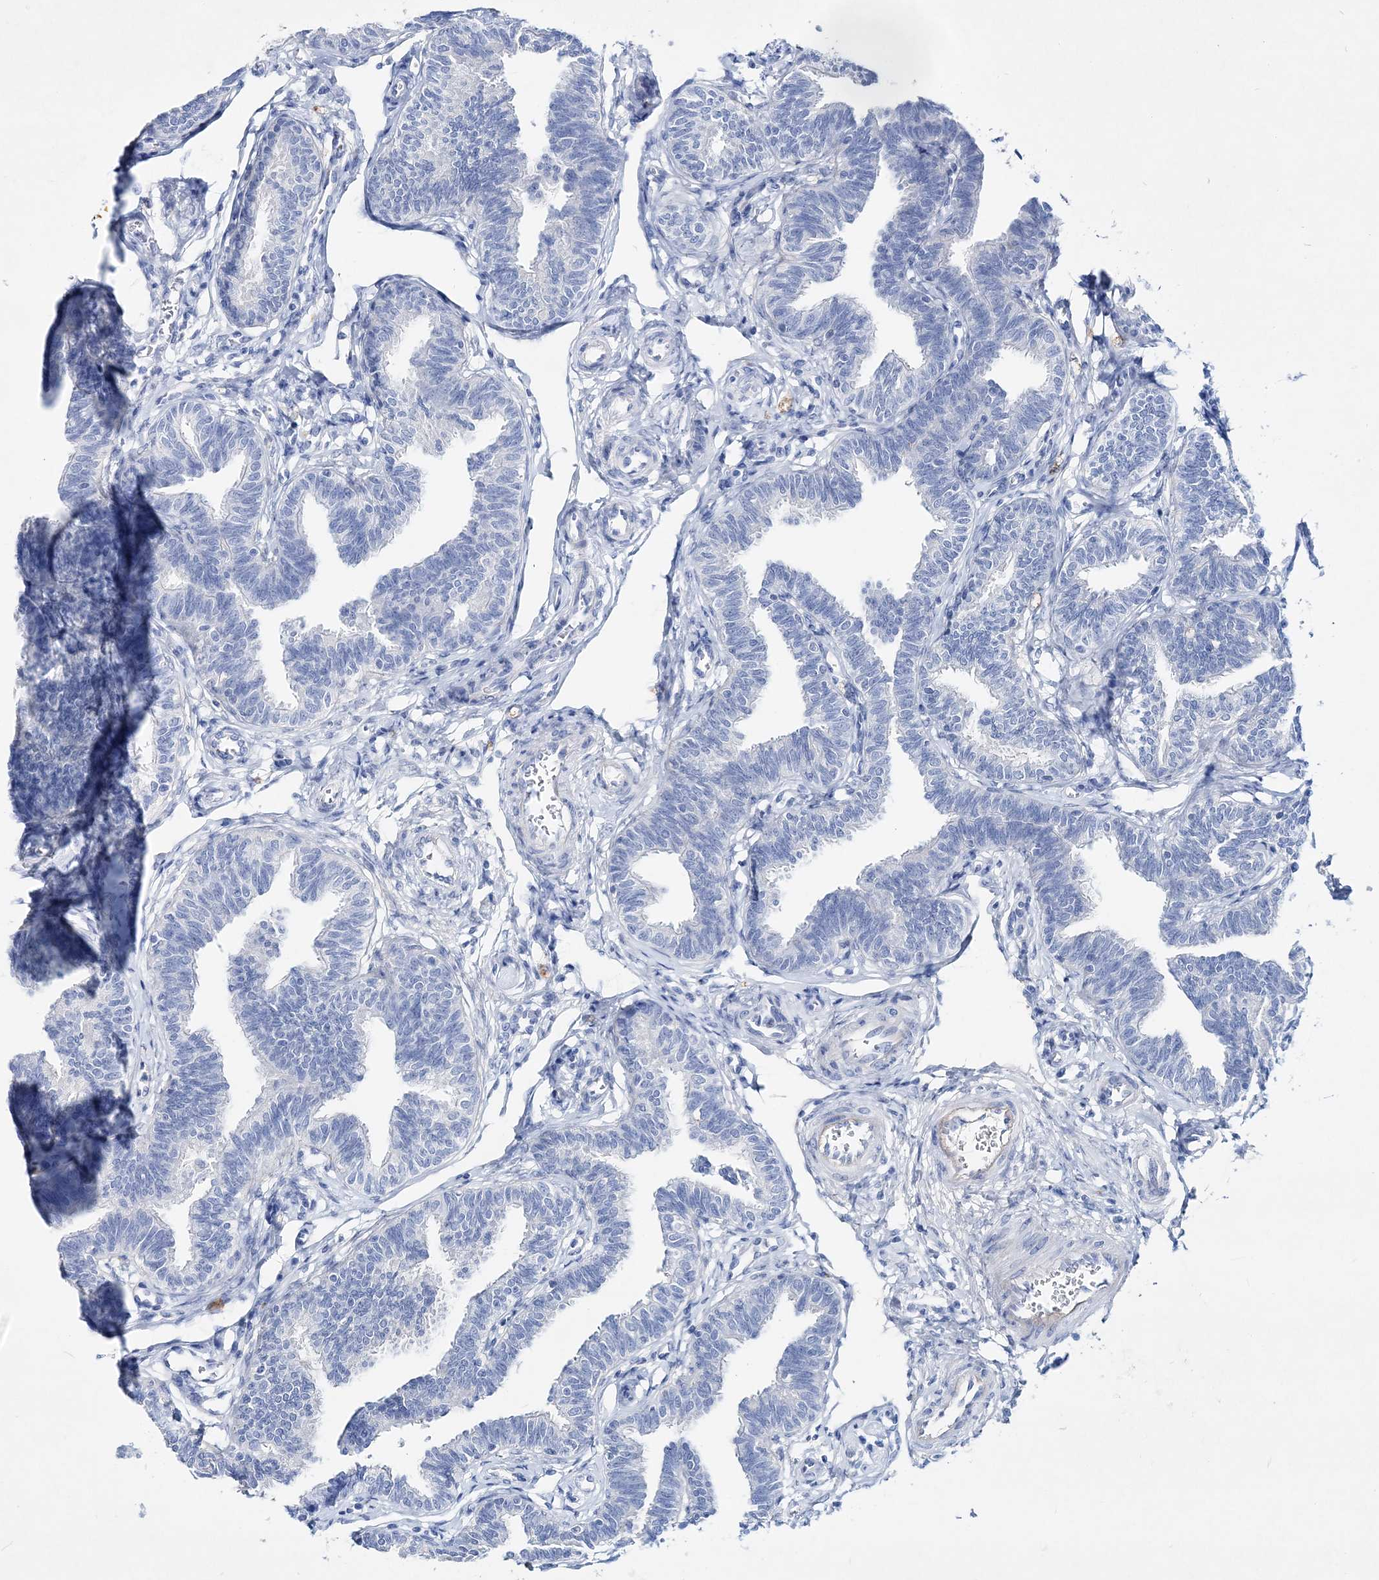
{"staining": {"intensity": "negative", "quantity": "none", "location": "none"}, "tissue": "fallopian tube", "cell_type": "Glandular cells", "image_type": "normal", "snomed": [{"axis": "morphology", "description": "Normal tissue, NOS"}, {"axis": "topography", "description": "Fallopian tube"}, {"axis": "topography", "description": "Ovary"}], "caption": "The immunohistochemistry image has no significant positivity in glandular cells of fallopian tube.", "gene": "SPINK7", "patient": {"sex": "female", "age": 23}}